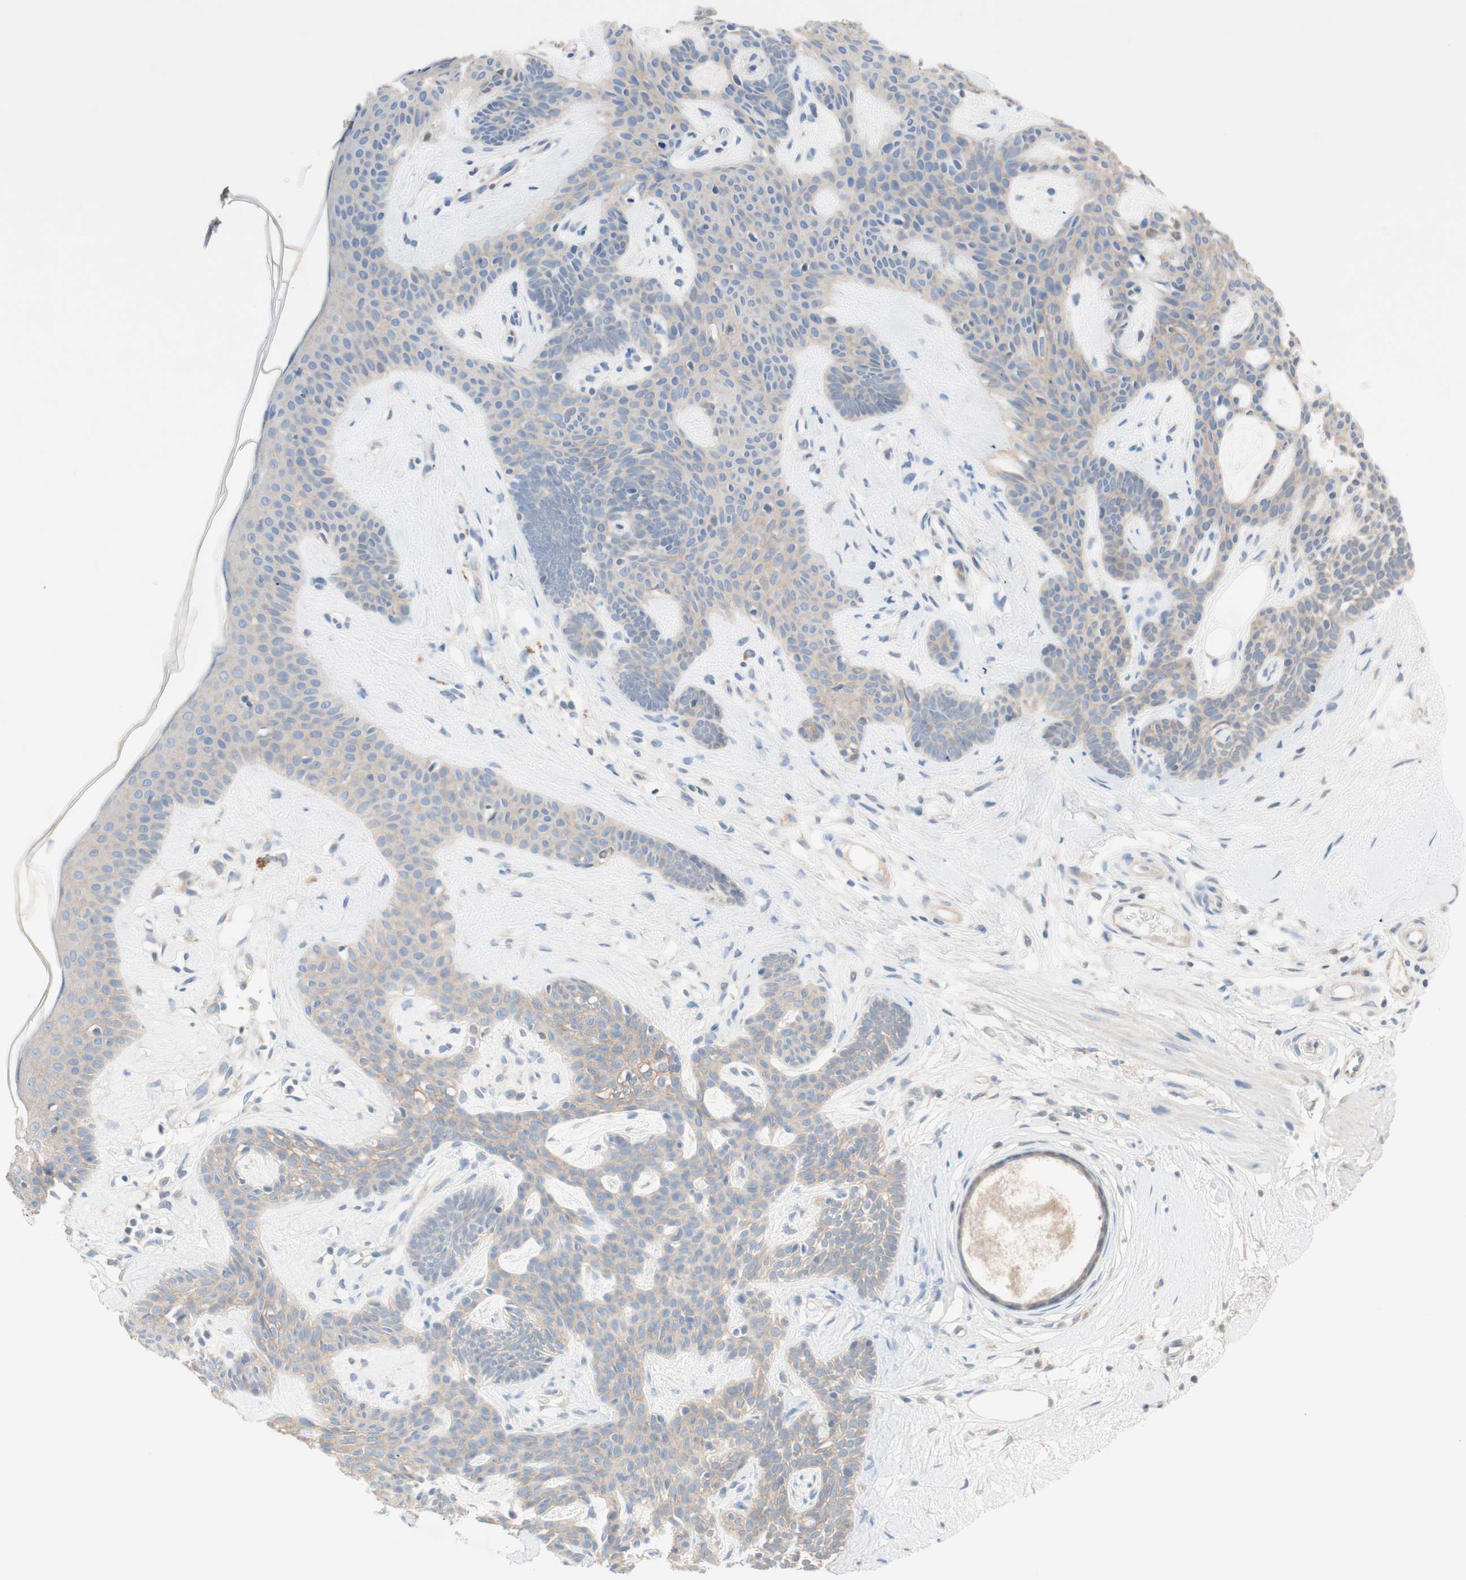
{"staining": {"intensity": "negative", "quantity": "none", "location": "none"}, "tissue": "skin cancer", "cell_type": "Tumor cells", "image_type": "cancer", "snomed": [{"axis": "morphology", "description": "Developmental malformation"}, {"axis": "morphology", "description": "Basal cell carcinoma"}, {"axis": "topography", "description": "Skin"}], "caption": "Immunohistochemical staining of skin cancer (basal cell carcinoma) reveals no significant positivity in tumor cells. Nuclei are stained in blue.", "gene": "GLUL", "patient": {"sex": "female", "age": 62}}